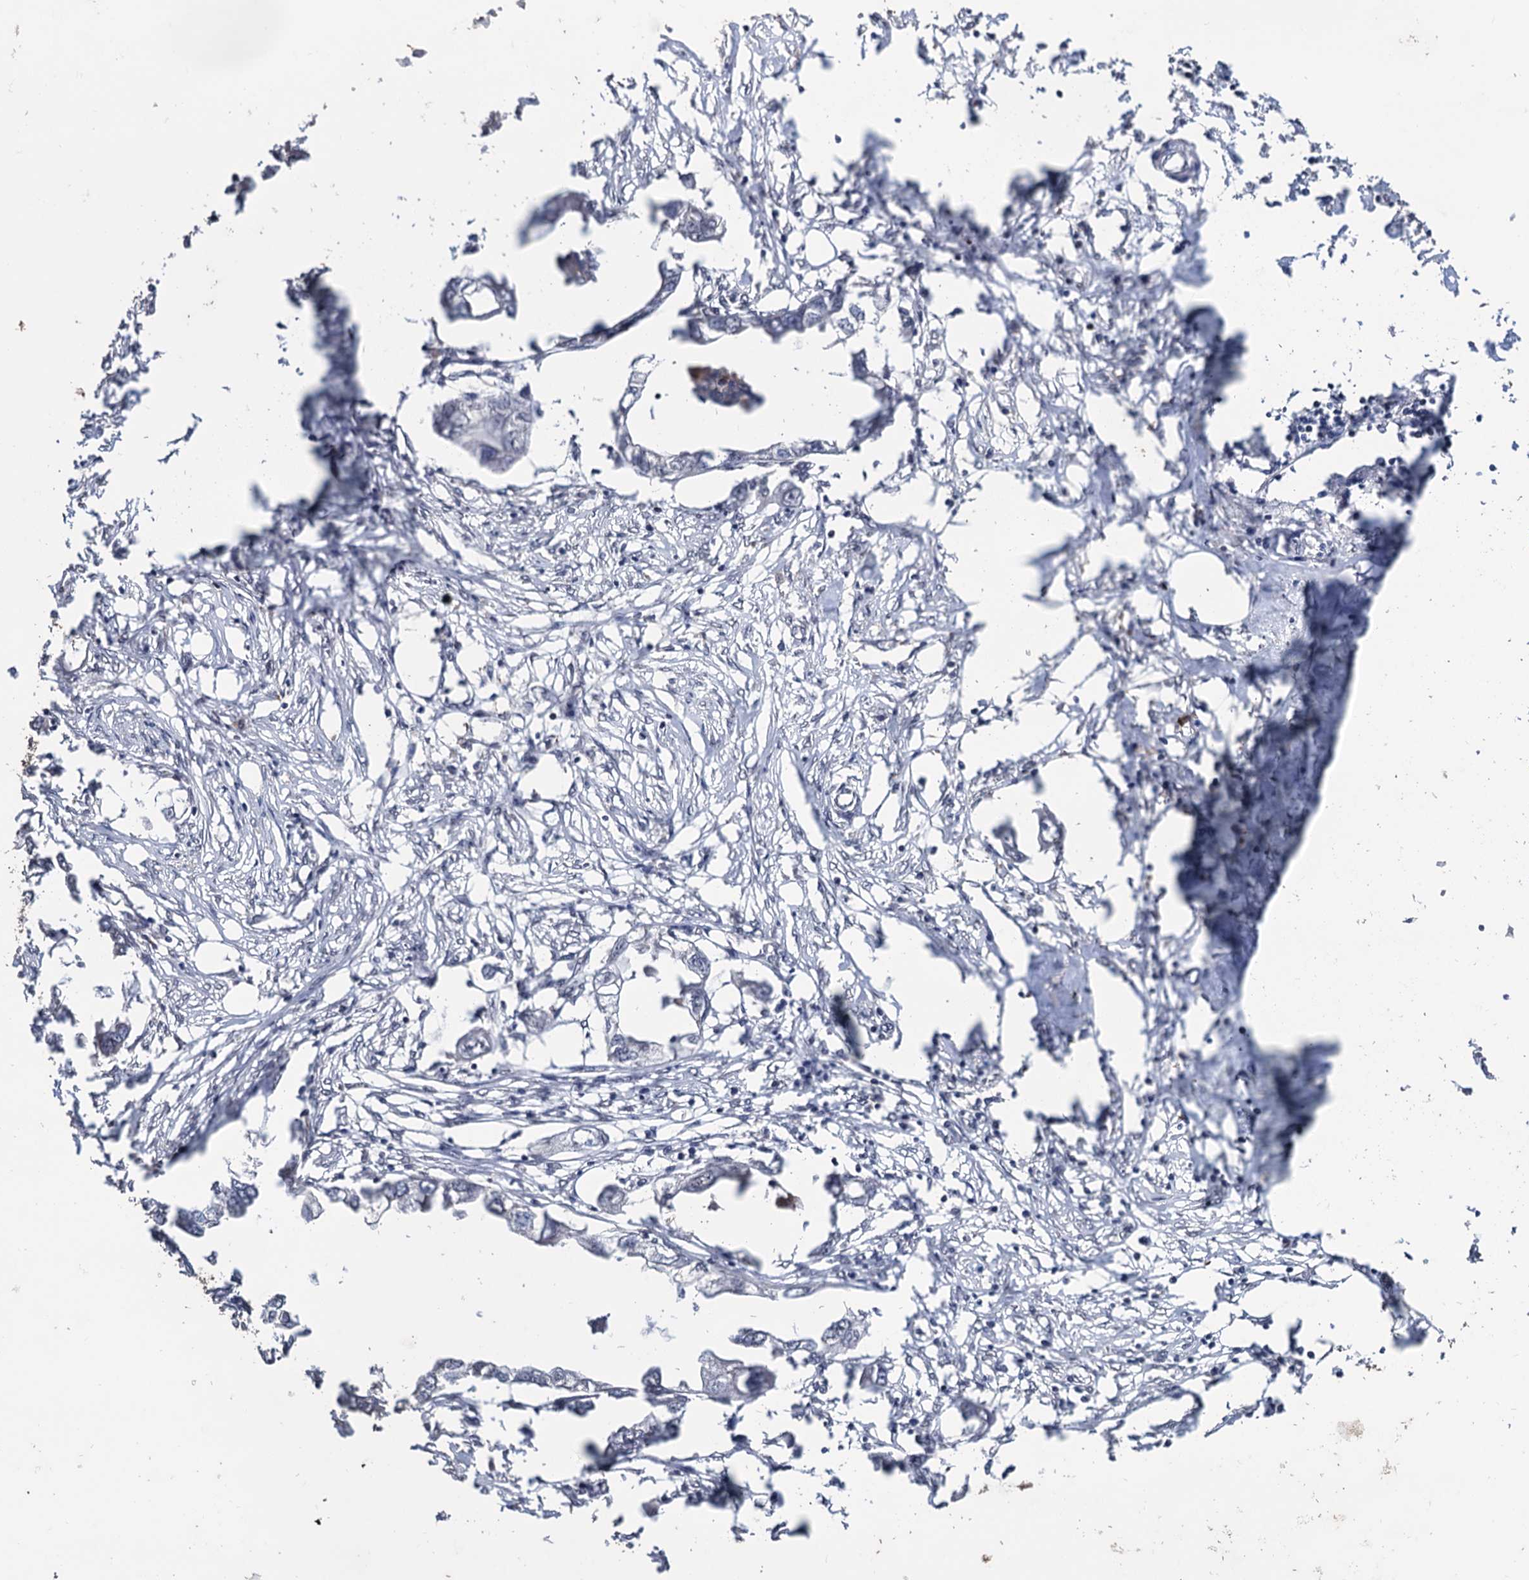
{"staining": {"intensity": "weak", "quantity": "<25%", "location": "cytoplasmic/membranous"}, "tissue": "endometrial cancer", "cell_type": "Tumor cells", "image_type": "cancer", "snomed": [{"axis": "morphology", "description": "Adenocarcinoma, NOS"}, {"axis": "morphology", "description": "Adenocarcinoma, metastatic, NOS"}, {"axis": "topography", "description": "Adipose tissue"}, {"axis": "topography", "description": "Endometrium"}], "caption": "Protein analysis of metastatic adenocarcinoma (endometrial) exhibits no significant positivity in tumor cells.", "gene": "KLF5", "patient": {"sex": "female", "age": 67}}